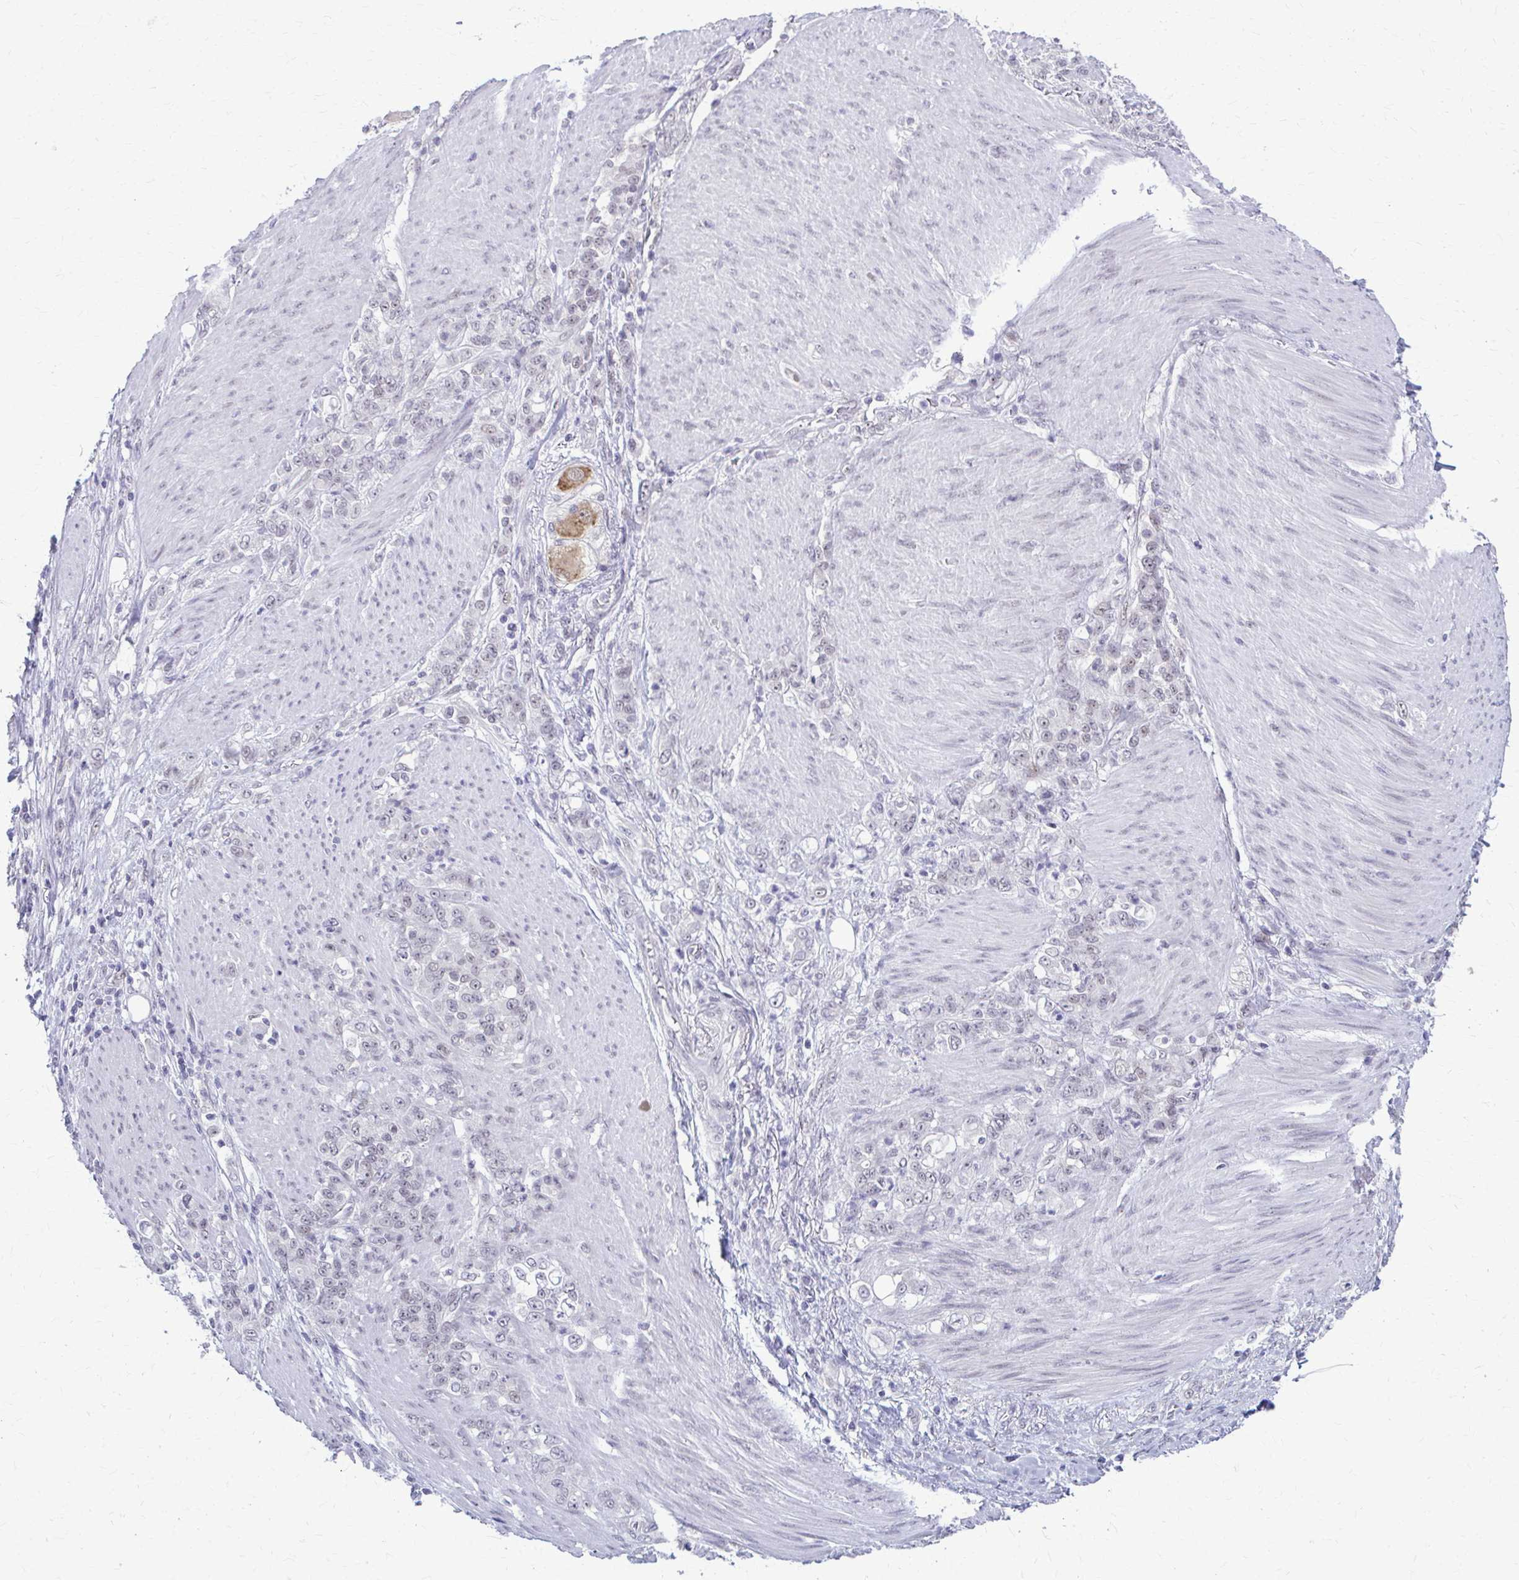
{"staining": {"intensity": "negative", "quantity": "none", "location": "none"}, "tissue": "stomach cancer", "cell_type": "Tumor cells", "image_type": "cancer", "snomed": [{"axis": "morphology", "description": "Adenocarcinoma, NOS"}, {"axis": "topography", "description": "Stomach"}], "caption": "High power microscopy photomicrograph of an immunohistochemistry histopathology image of adenocarcinoma (stomach), revealing no significant expression in tumor cells.", "gene": "MAF1", "patient": {"sex": "female", "age": 79}}